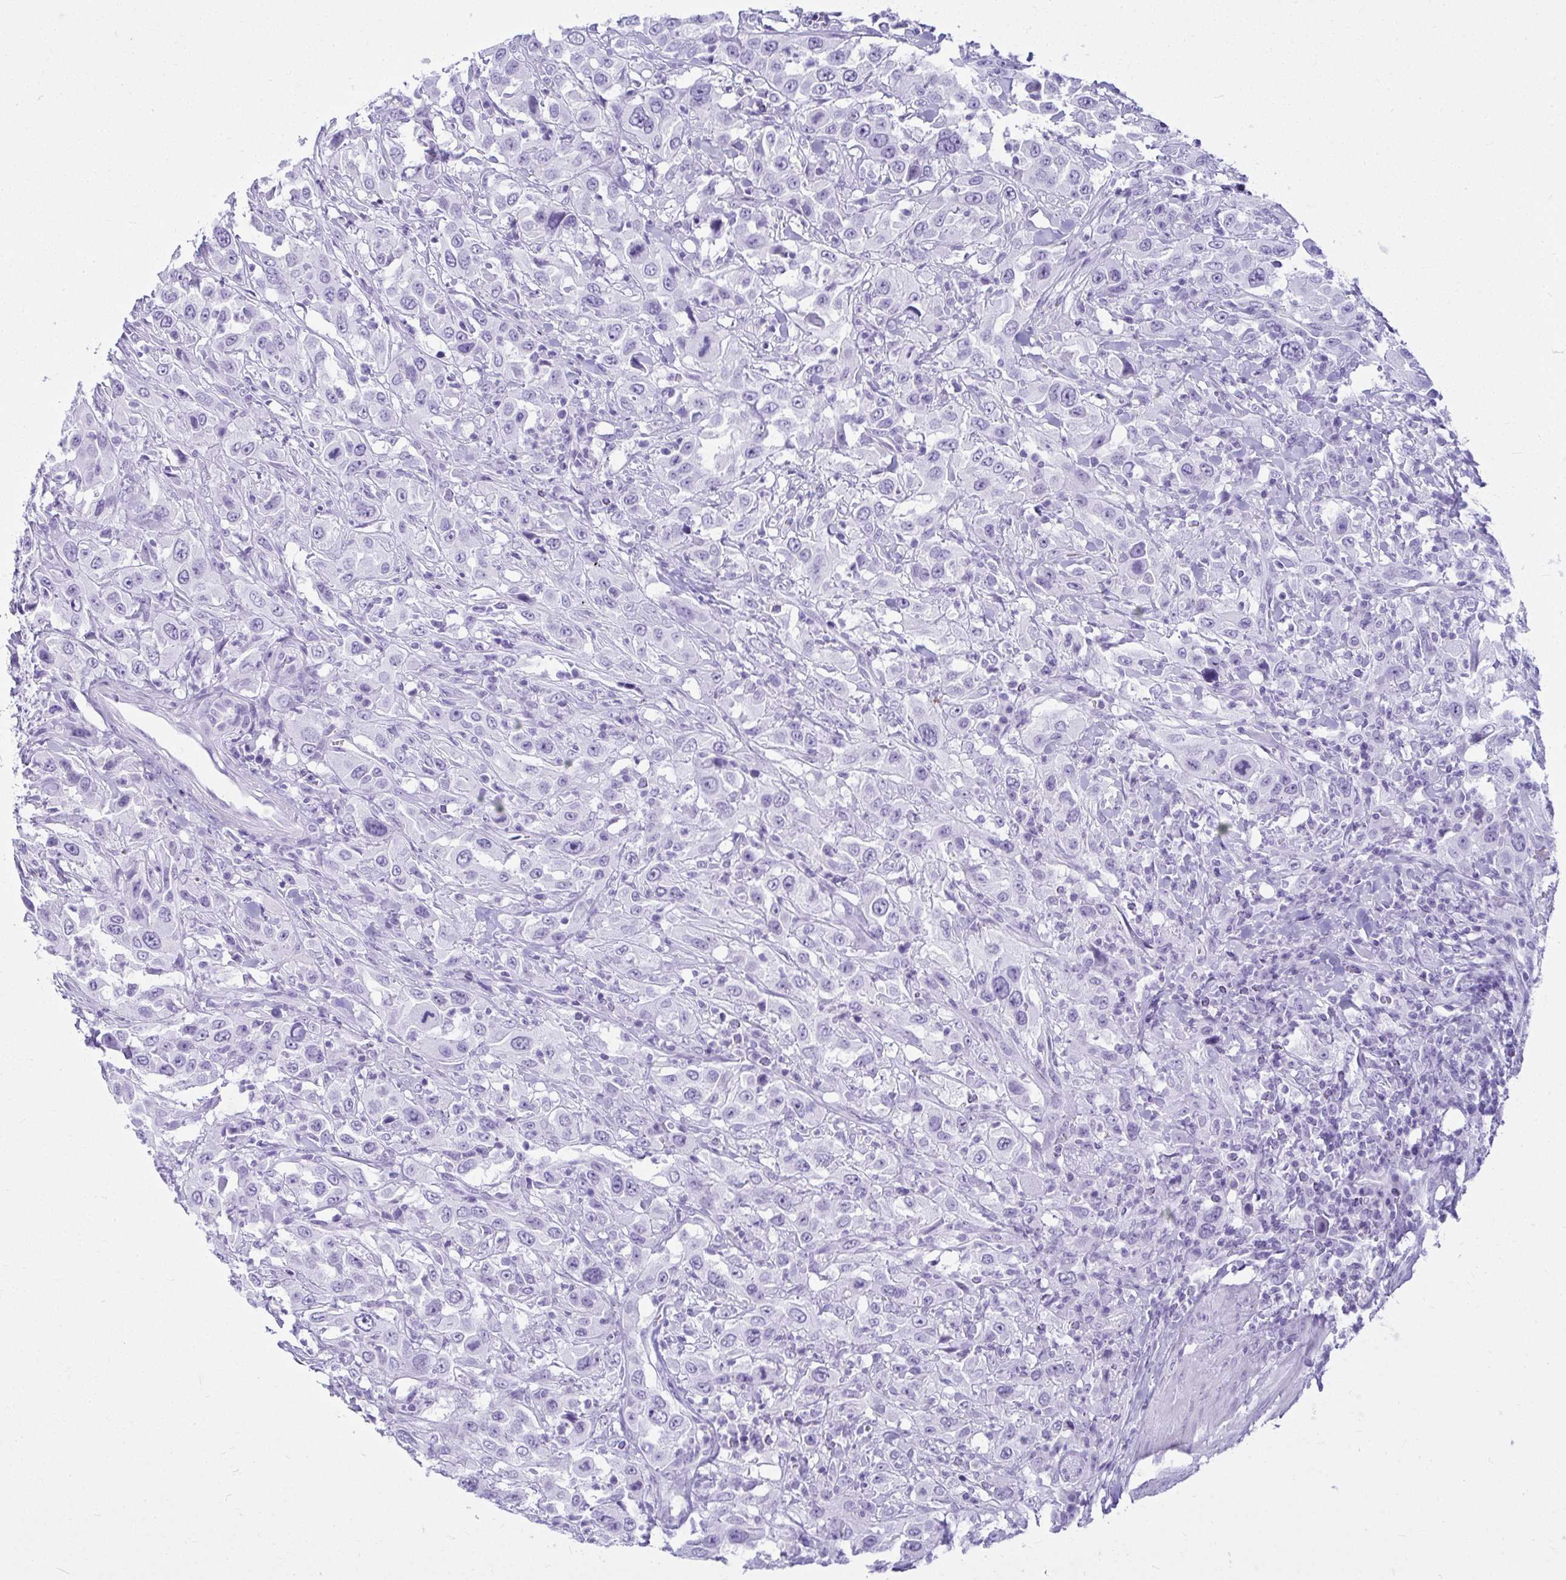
{"staining": {"intensity": "negative", "quantity": "none", "location": "none"}, "tissue": "urothelial cancer", "cell_type": "Tumor cells", "image_type": "cancer", "snomed": [{"axis": "morphology", "description": "Urothelial carcinoma, High grade"}, {"axis": "topography", "description": "Urinary bladder"}], "caption": "Tumor cells show no significant expression in high-grade urothelial carcinoma. Brightfield microscopy of immunohistochemistry (IHC) stained with DAB (brown) and hematoxylin (blue), captured at high magnification.", "gene": "CLGN", "patient": {"sex": "male", "age": 61}}